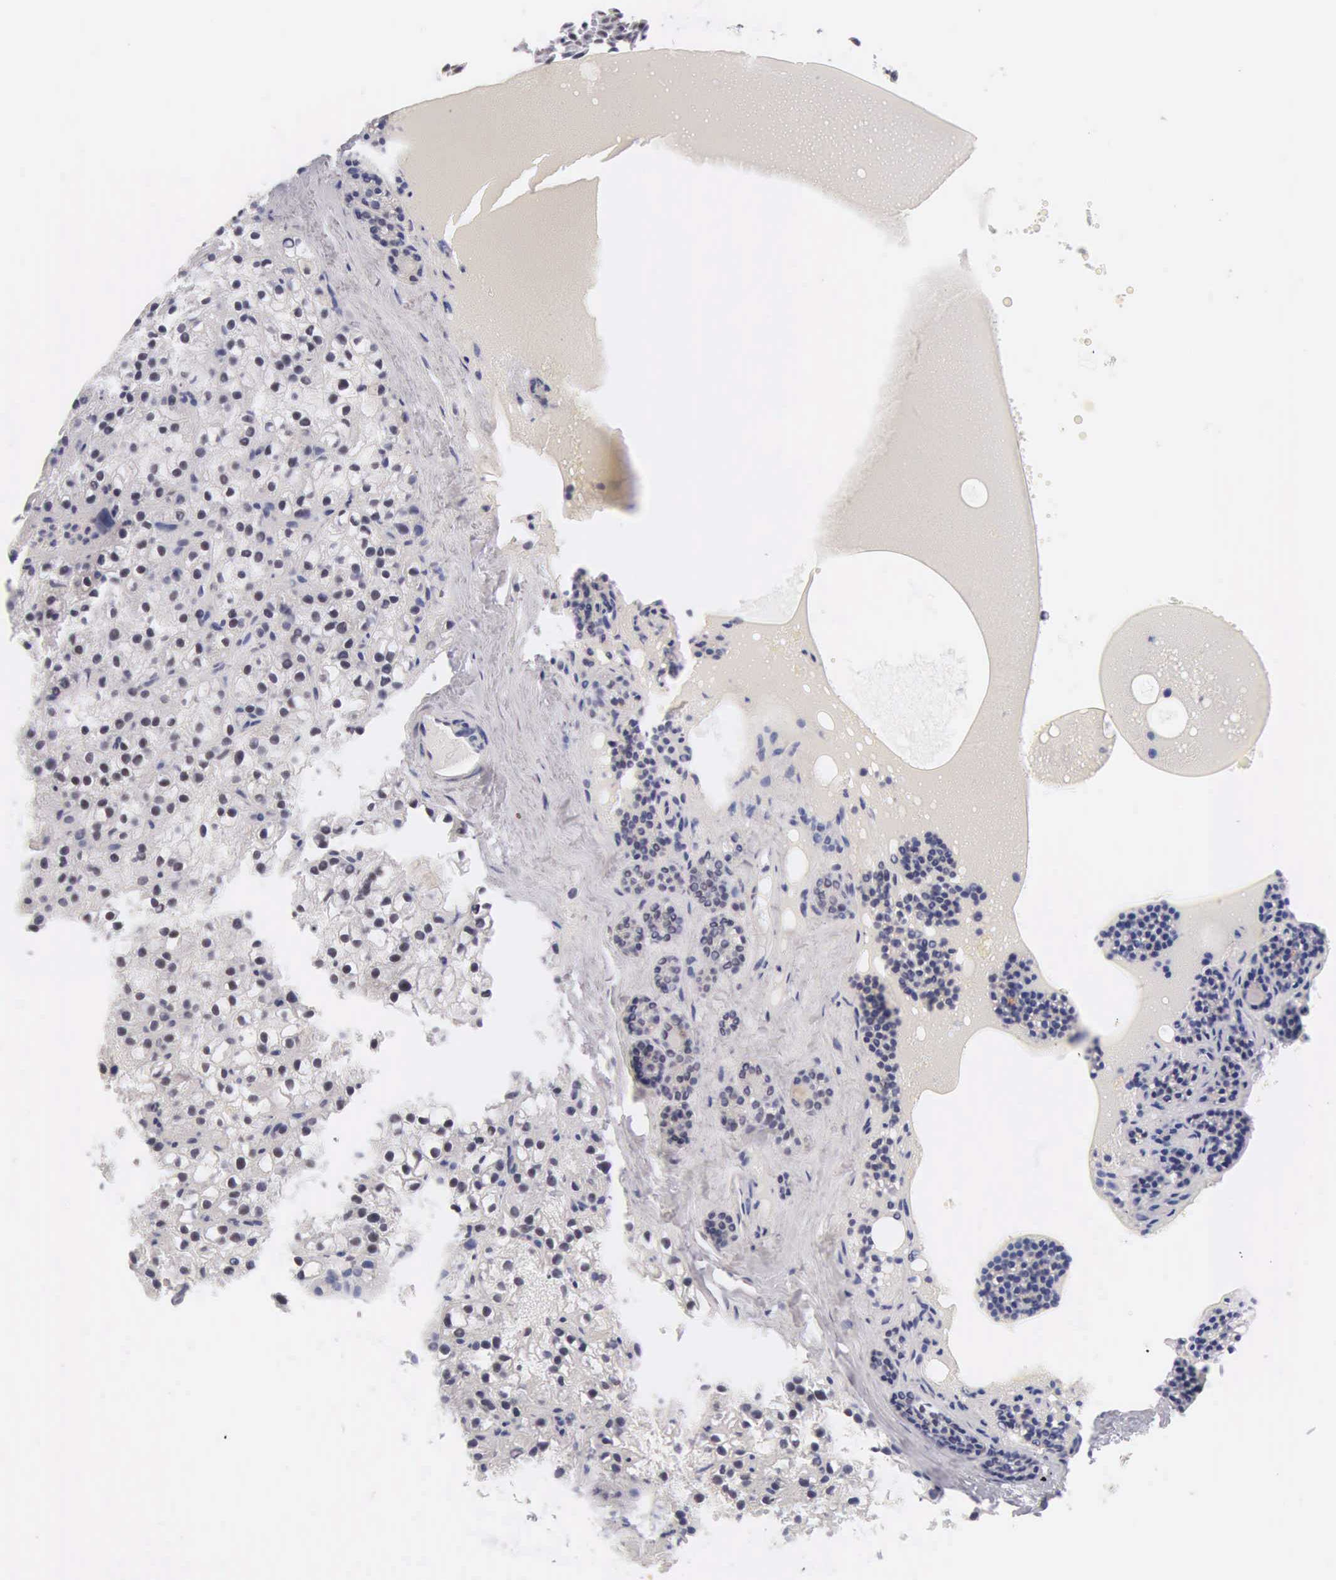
{"staining": {"intensity": "negative", "quantity": "none", "location": "none"}, "tissue": "parathyroid gland", "cell_type": "Glandular cells", "image_type": "normal", "snomed": [{"axis": "morphology", "description": "Normal tissue, NOS"}, {"axis": "topography", "description": "Parathyroid gland"}], "caption": "Immunohistochemistry of unremarkable human parathyroid gland displays no positivity in glandular cells.", "gene": "FAM47A", "patient": {"sex": "female", "age": 71}}